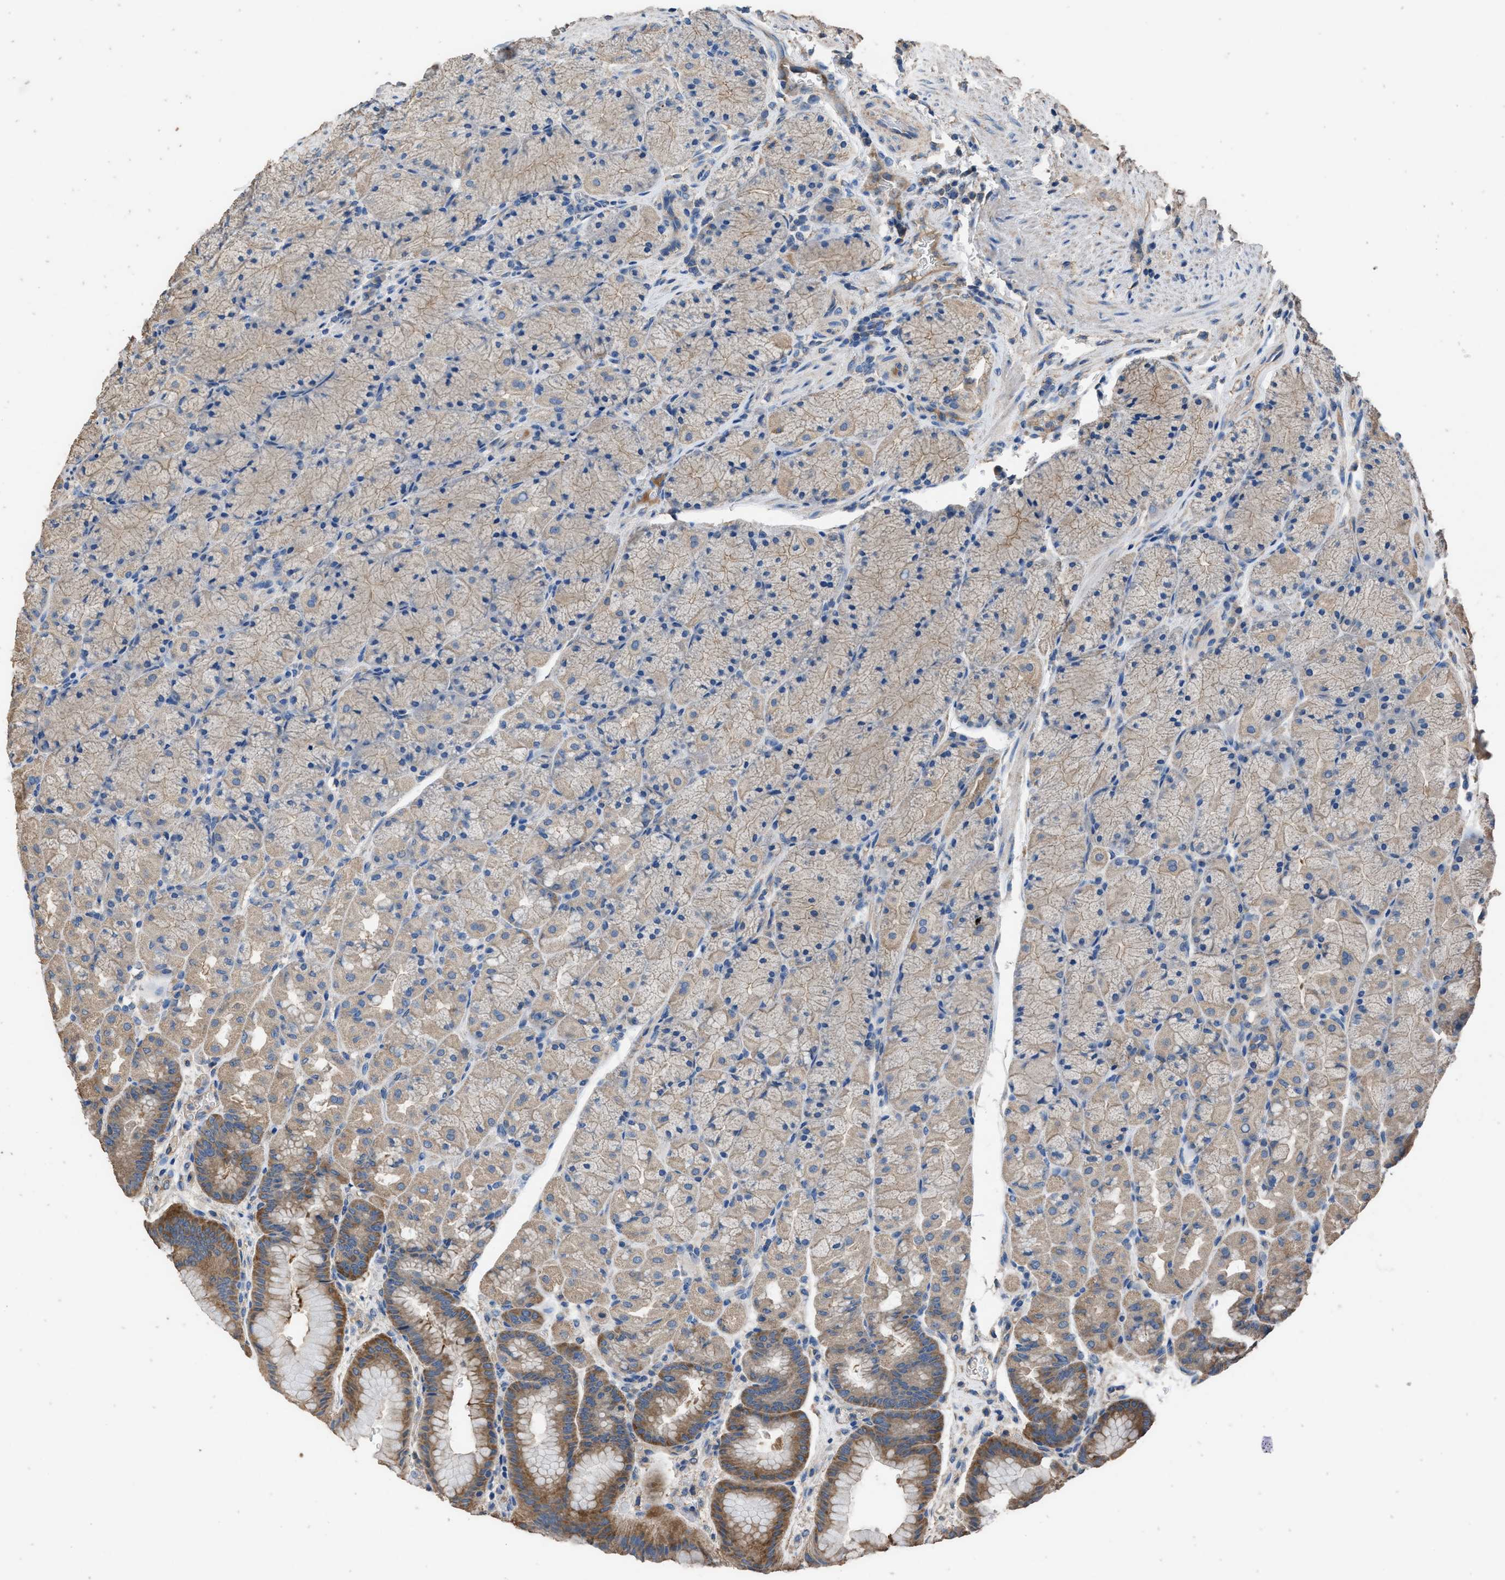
{"staining": {"intensity": "moderate", "quantity": "<25%", "location": "cytoplasmic/membranous"}, "tissue": "stomach", "cell_type": "Glandular cells", "image_type": "normal", "snomed": [{"axis": "morphology", "description": "Normal tissue, NOS"}, {"axis": "morphology", "description": "Carcinoid, malignant, NOS"}, {"axis": "topography", "description": "Stomach, upper"}], "caption": "Protein expression analysis of benign stomach reveals moderate cytoplasmic/membranous staining in approximately <25% of glandular cells.", "gene": "ITSN1", "patient": {"sex": "male", "age": 39}}